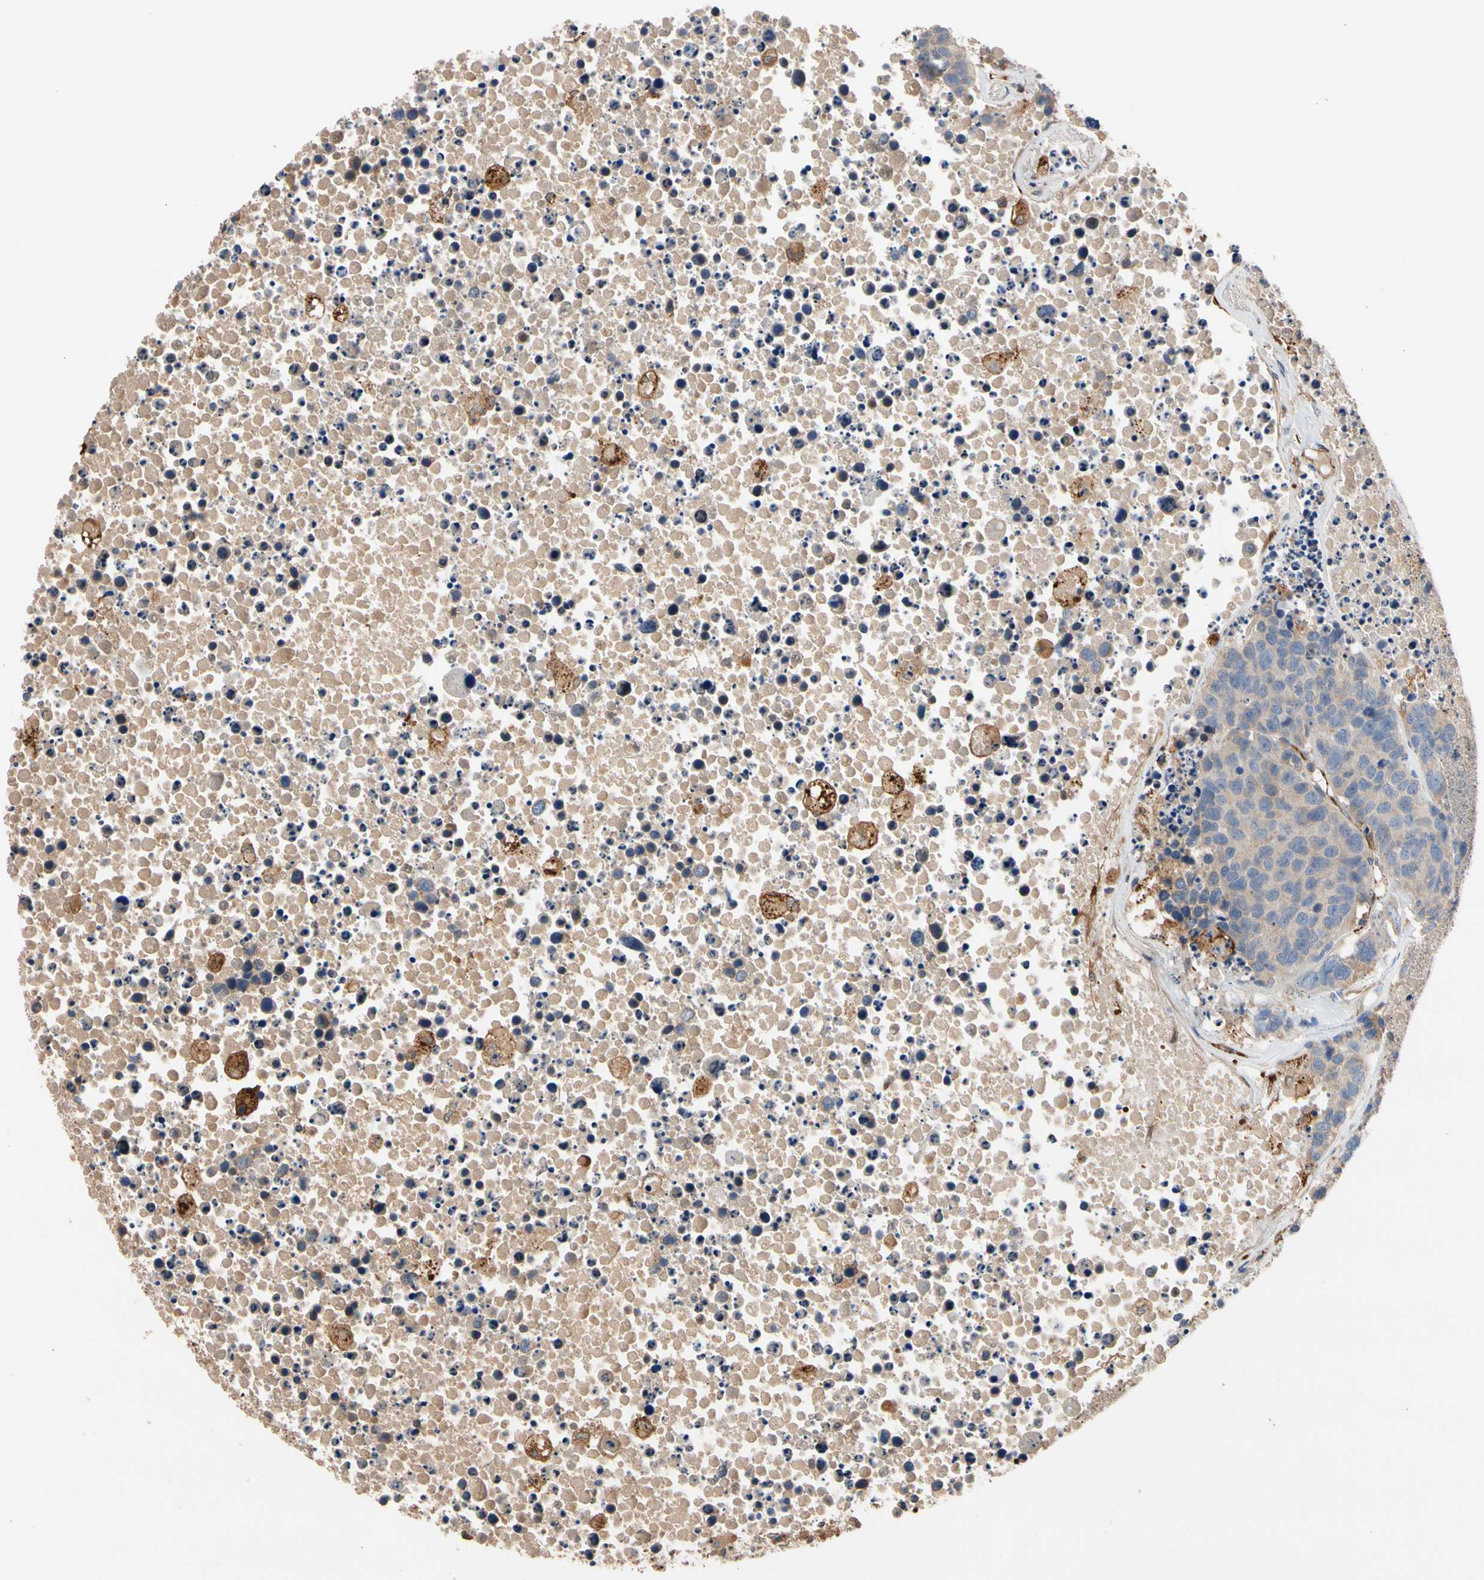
{"staining": {"intensity": "weak", "quantity": ">75%", "location": "cytoplasmic/membranous"}, "tissue": "carcinoid", "cell_type": "Tumor cells", "image_type": "cancer", "snomed": [{"axis": "morphology", "description": "Carcinoid, malignant, NOS"}, {"axis": "topography", "description": "Lung"}], "caption": "High-magnification brightfield microscopy of carcinoid stained with DAB (3,3'-diaminobenzidine) (brown) and counterstained with hematoxylin (blue). tumor cells exhibit weak cytoplasmic/membranous staining is identified in about>75% of cells.", "gene": "FGD6", "patient": {"sex": "male", "age": 60}}